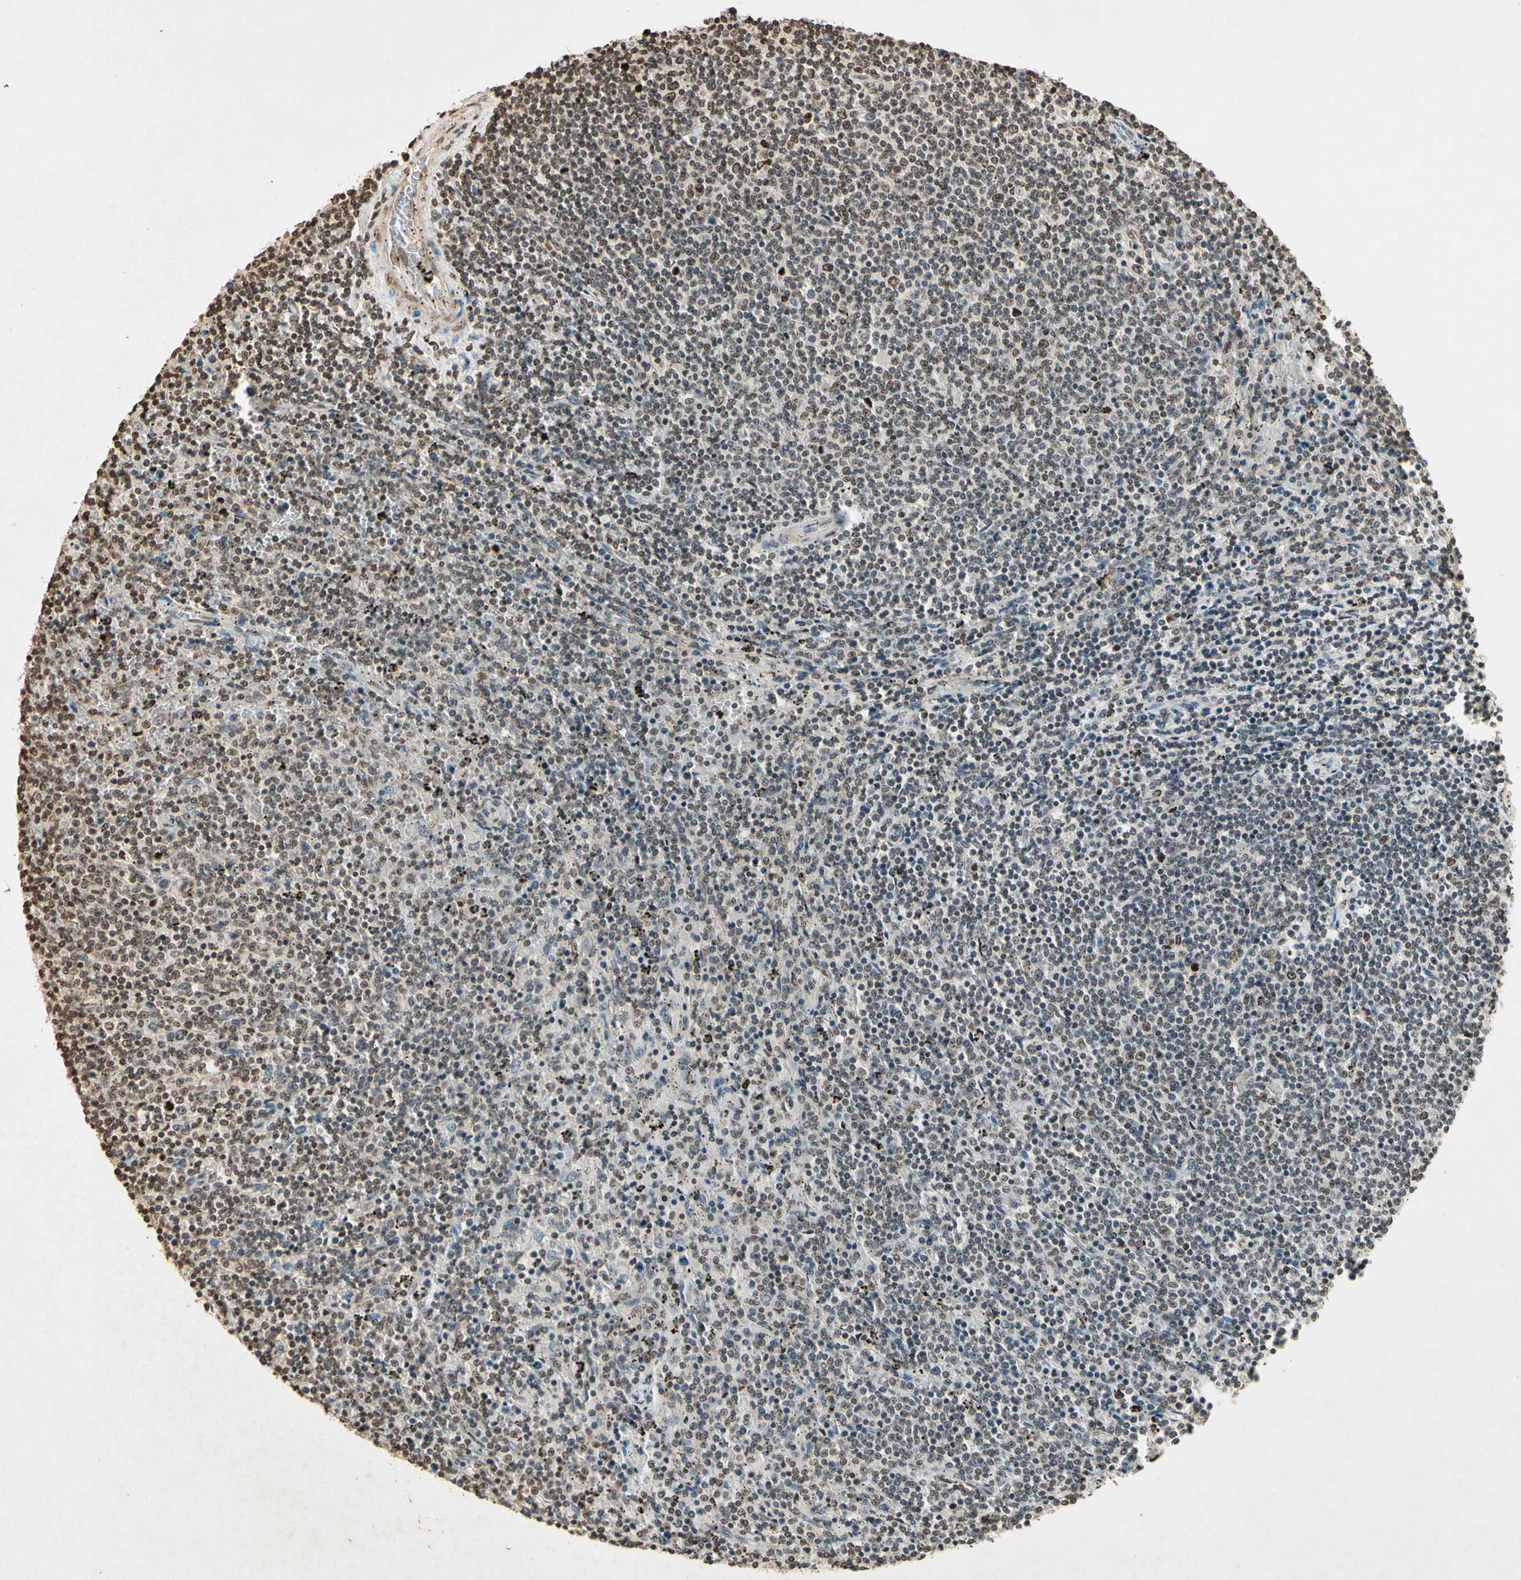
{"staining": {"intensity": "weak", "quantity": "25%-75%", "location": "nuclear"}, "tissue": "lymphoma", "cell_type": "Tumor cells", "image_type": "cancer", "snomed": [{"axis": "morphology", "description": "Malignant lymphoma, non-Hodgkin's type, Low grade"}, {"axis": "topography", "description": "Spleen"}], "caption": "Malignant lymphoma, non-Hodgkin's type (low-grade) tissue displays weak nuclear positivity in approximately 25%-75% of tumor cells", "gene": "TOP1", "patient": {"sex": "female", "age": 50}}